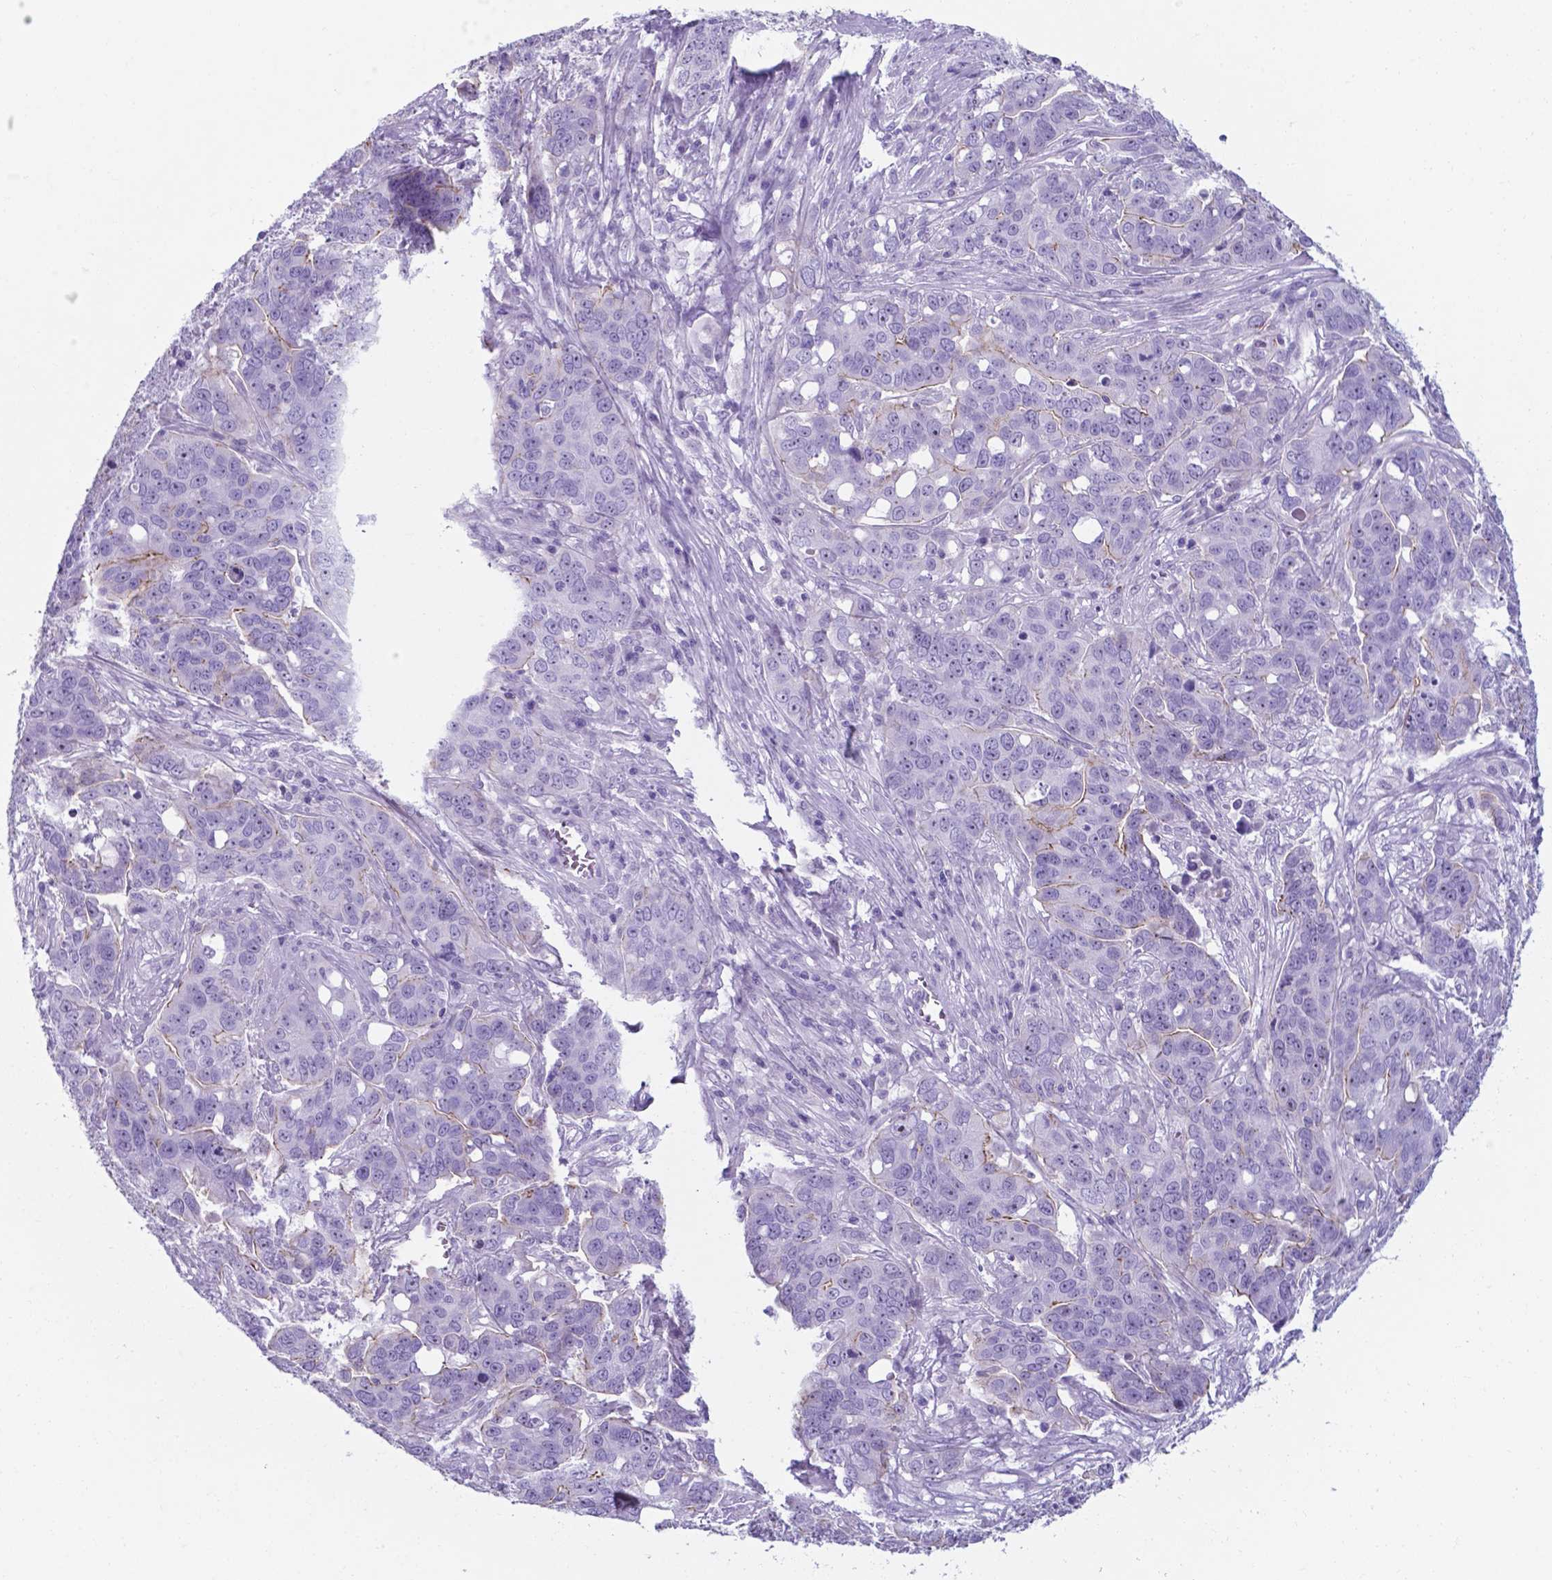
{"staining": {"intensity": "negative", "quantity": "none", "location": "none"}, "tissue": "ovarian cancer", "cell_type": "Tumor cells", "image_type": "cancer", "snomed": [{"axis": "morphology", "description": "Carcinoma, endometroid"}, {"axis": "topography", "description": "Ovary"}], "caption": "Micrograph shows no protein staining in tumor cells of ovarian endometroid carcinoma tissue.", "gene": "AP5B1", "patient": {"sex": "female", "age": 78}}